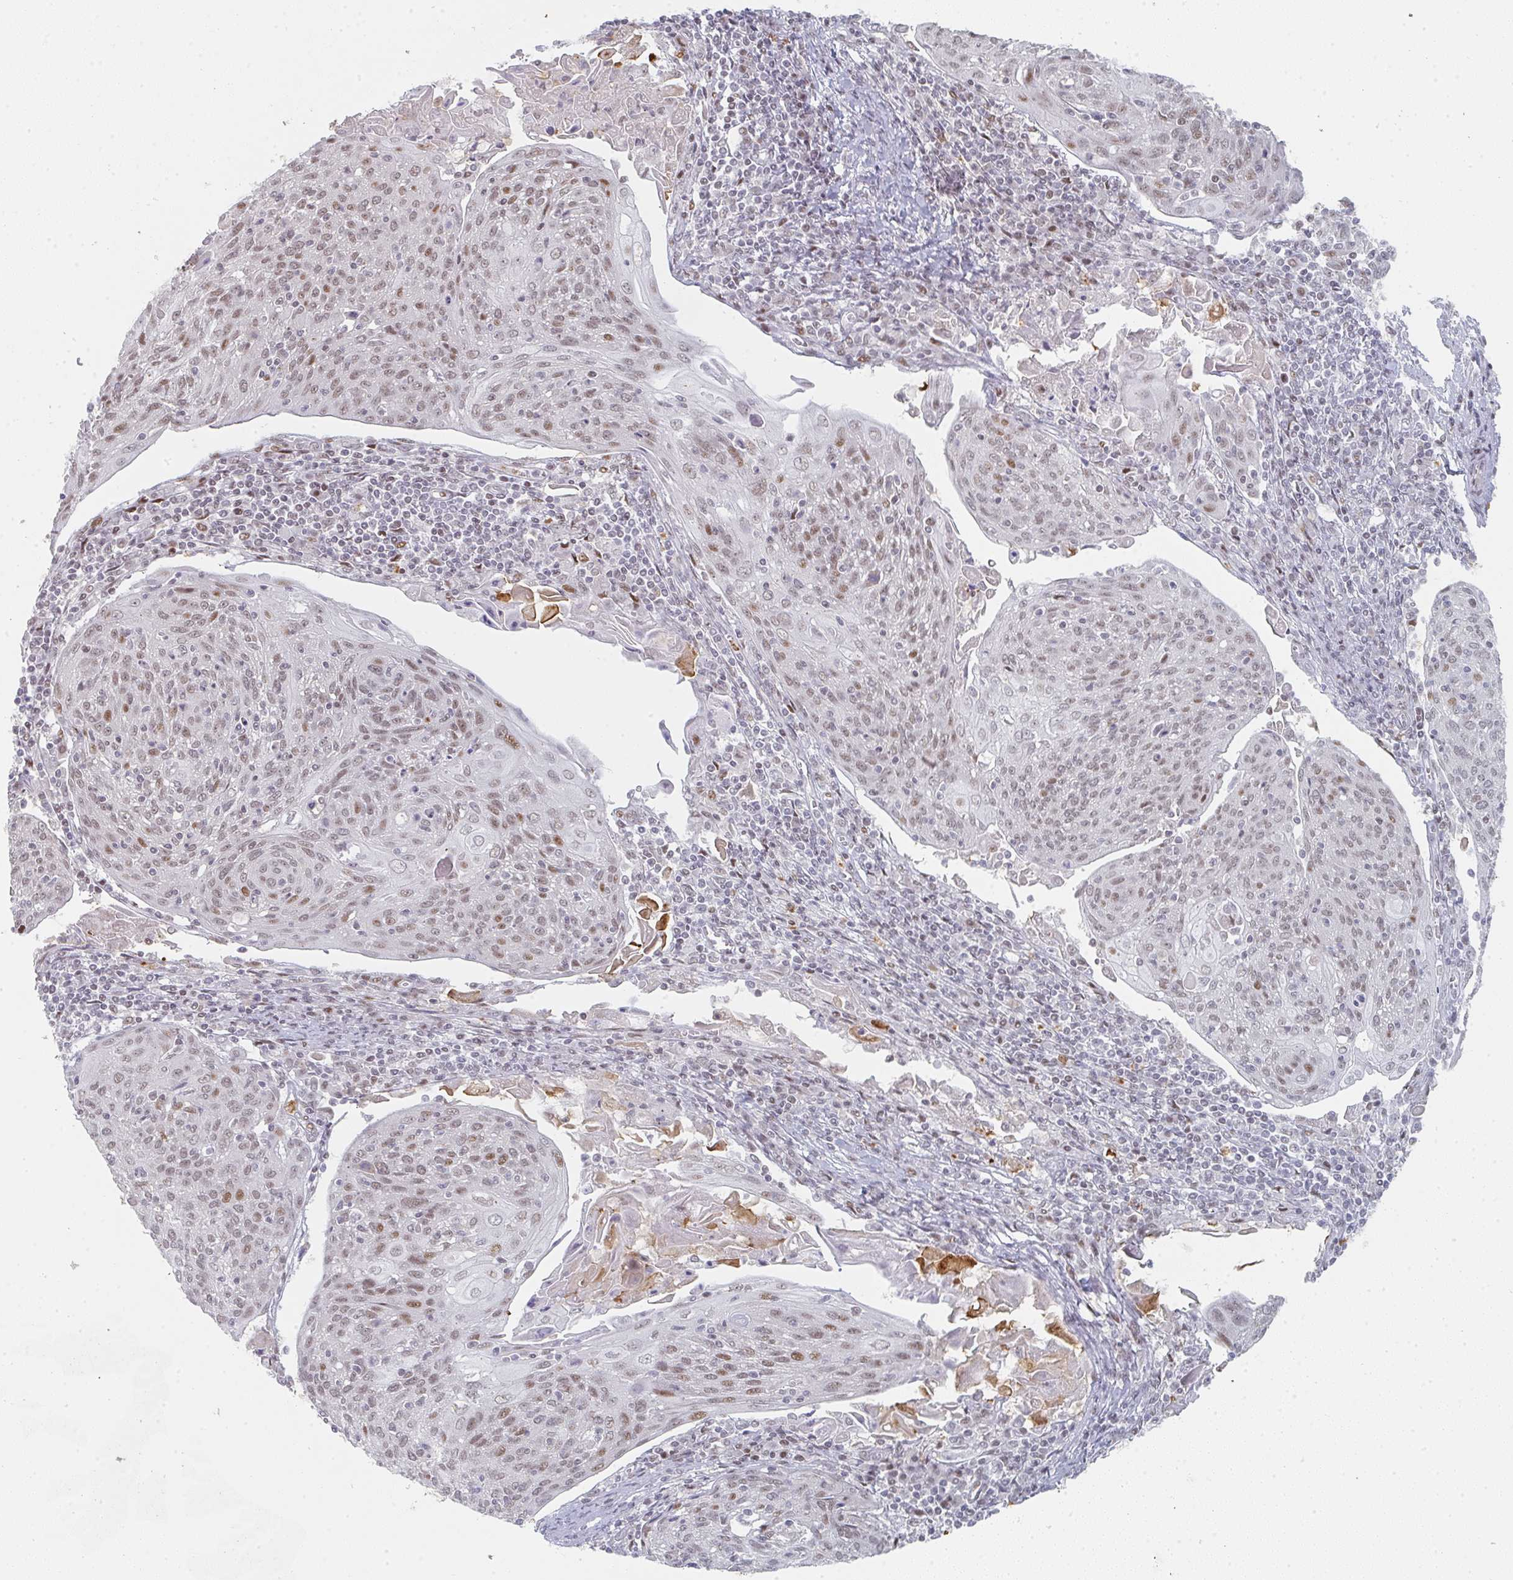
{"staining": {"intensity": "weak", "quantity": ">75%", "location": "nuclear"}, "tissue": "cervical cancer", "cell_type": "Tumor cells", "image_type": "cancer", "snomed": [{"axis": "morphology", "description": "Squamous cell carcinoma, NOS"}, {"axis": "topography", "description": "Cervix"}], "caption": "An immunohistochemistry photomicrograph of neoplastic tissue is shown. Protein staining in brown labels weak nuclear positivity in squamous cell carcinoma (cervical) within tumor cells.", "gene": "LIN54", "patient": {"sex": "female", "age": 67}}